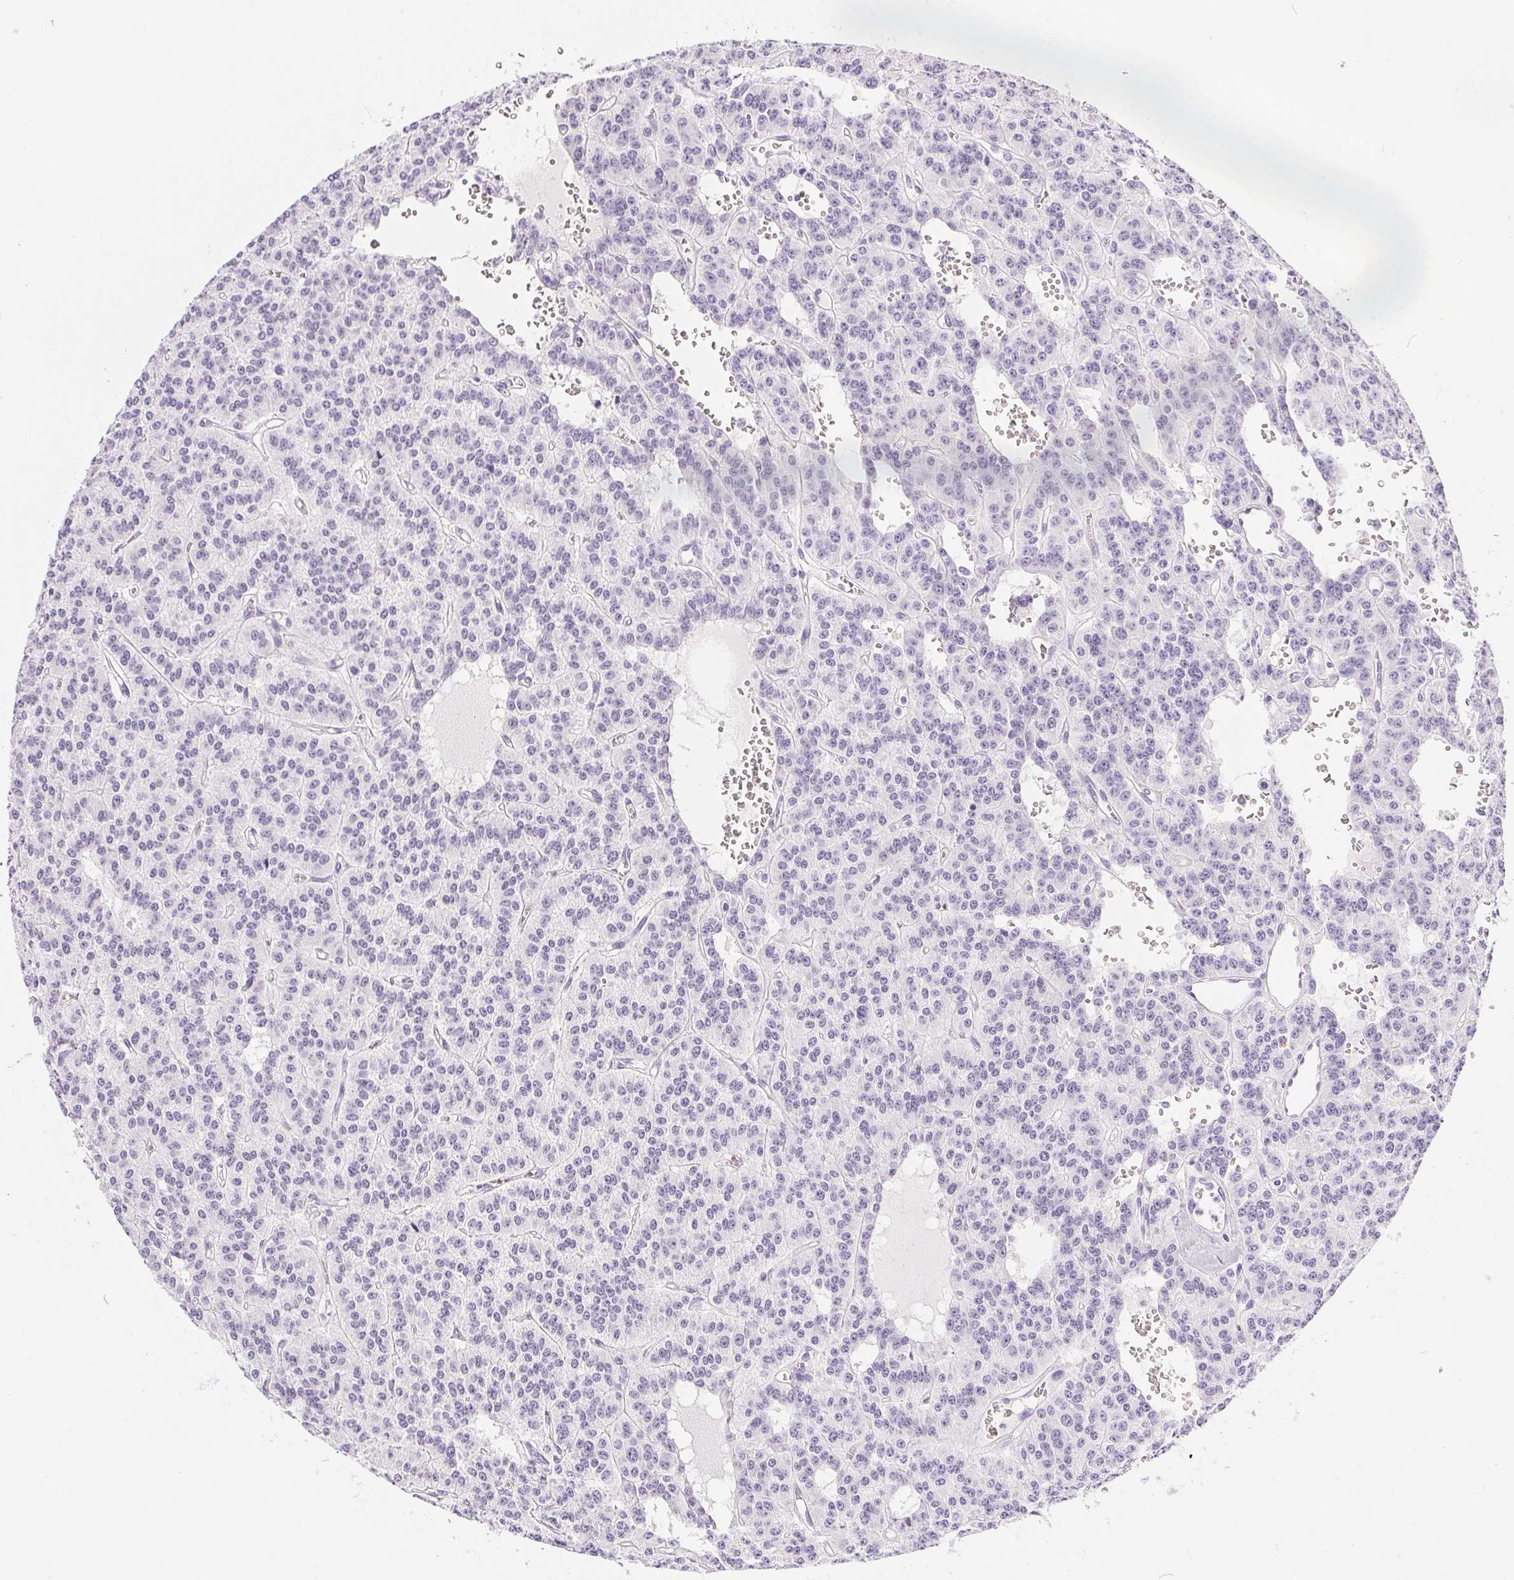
{"staining": {"intensity": "negative", "quantity": "none", "location": "none"}, "tissue": "carcinoid", "cell_type": "Tumor cells", "image_type": "cancer", "snomed": [{"axis": "morphology", "description": "Carcinoid, malignant, NOS"}, {"axis": "topography", "description": "Lung"}], "caption": "IHC of carcinoid shows no staining in tumor cells.", "gene": "XDH", "patient": {"sex": "female", "age": 71}}